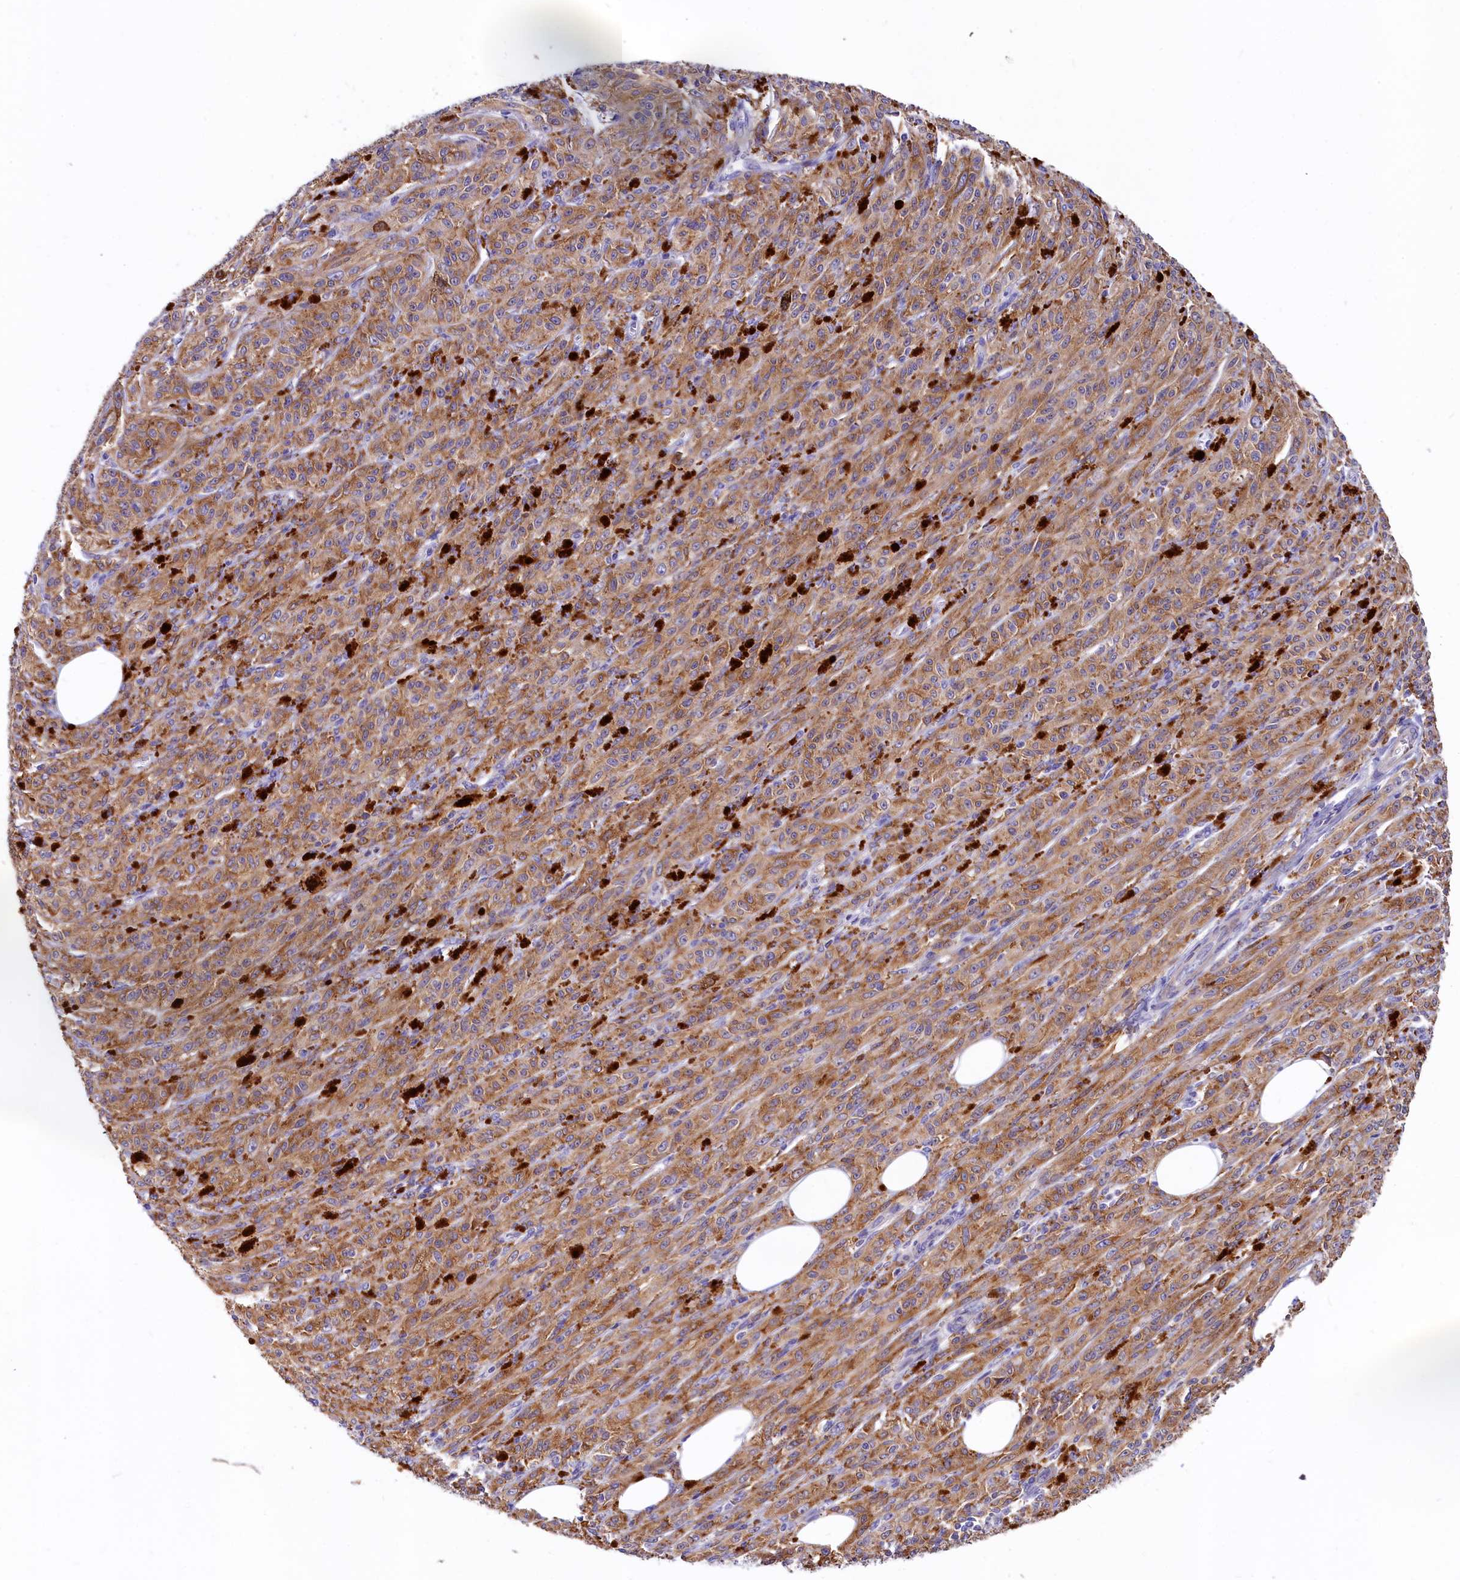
{"staining": {"intensity": "moderate", "quantity": ">75%", "location": "cytoplasmic/membranous"}, "tissue": "melanoma", "cell_type": "Tumor cells", "image_type": "cancer", "snomed": [{"axis": "morphology", "description": "Malignant melanoma, NOS"}, {"axis": "topography", "description": "Skin"}], "caption": "Protein expression analysis of human malignant melanoma reveals moderate cytoplasmic/membranous positivity in about >75% of tumor cells. The staining is performed using DAB (3,3'-diaminobenzidine) brown chromogen to label protein expression. The nuclei are counter-stained blue using hematoxylin.", "gene": "EPS8L2", "patient": {"sex": "female", "age": 52}}